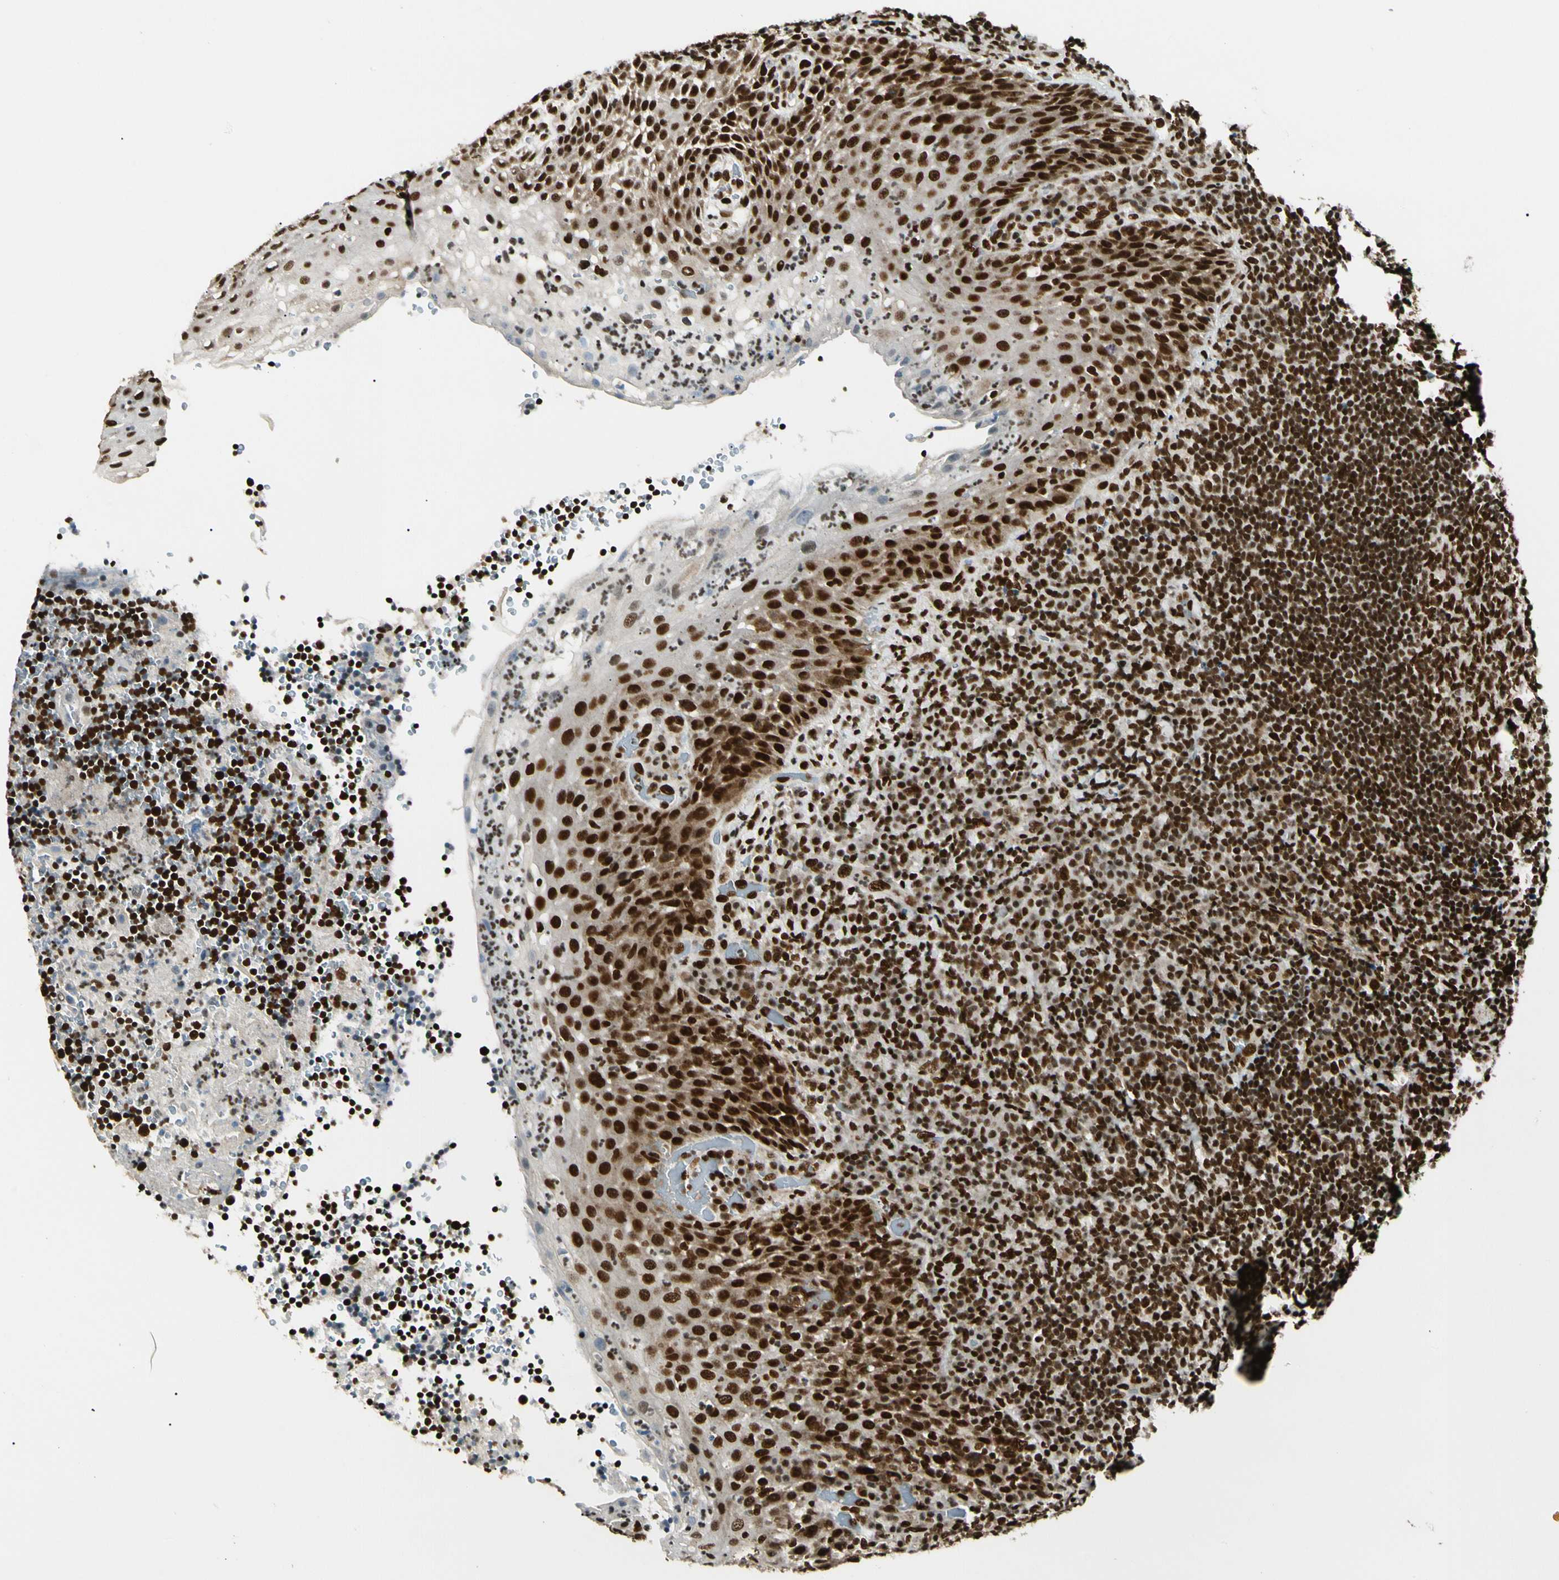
{"staining": {"intensity": "strong", "quantity": ">75%", "location": "nuclear"}, "tissue": "lymphoma", "cell_type": "Tumor cells", "image_type": "cancer", "snomed": [{"axis": "morphology", "description": "Malignant lymphoma, non-Hodgkin's type, High grade"}, {"axis": "topography", "description": "Tonsil"}], "caption": "Tumor cells exhibit high levels of strong nuclear expression in about >75% of cells in human high-grade malignant lymphoma, non-Hodgkin's type.", "gene": "FUS", "patient": {"sex": "female", "age": 36}}